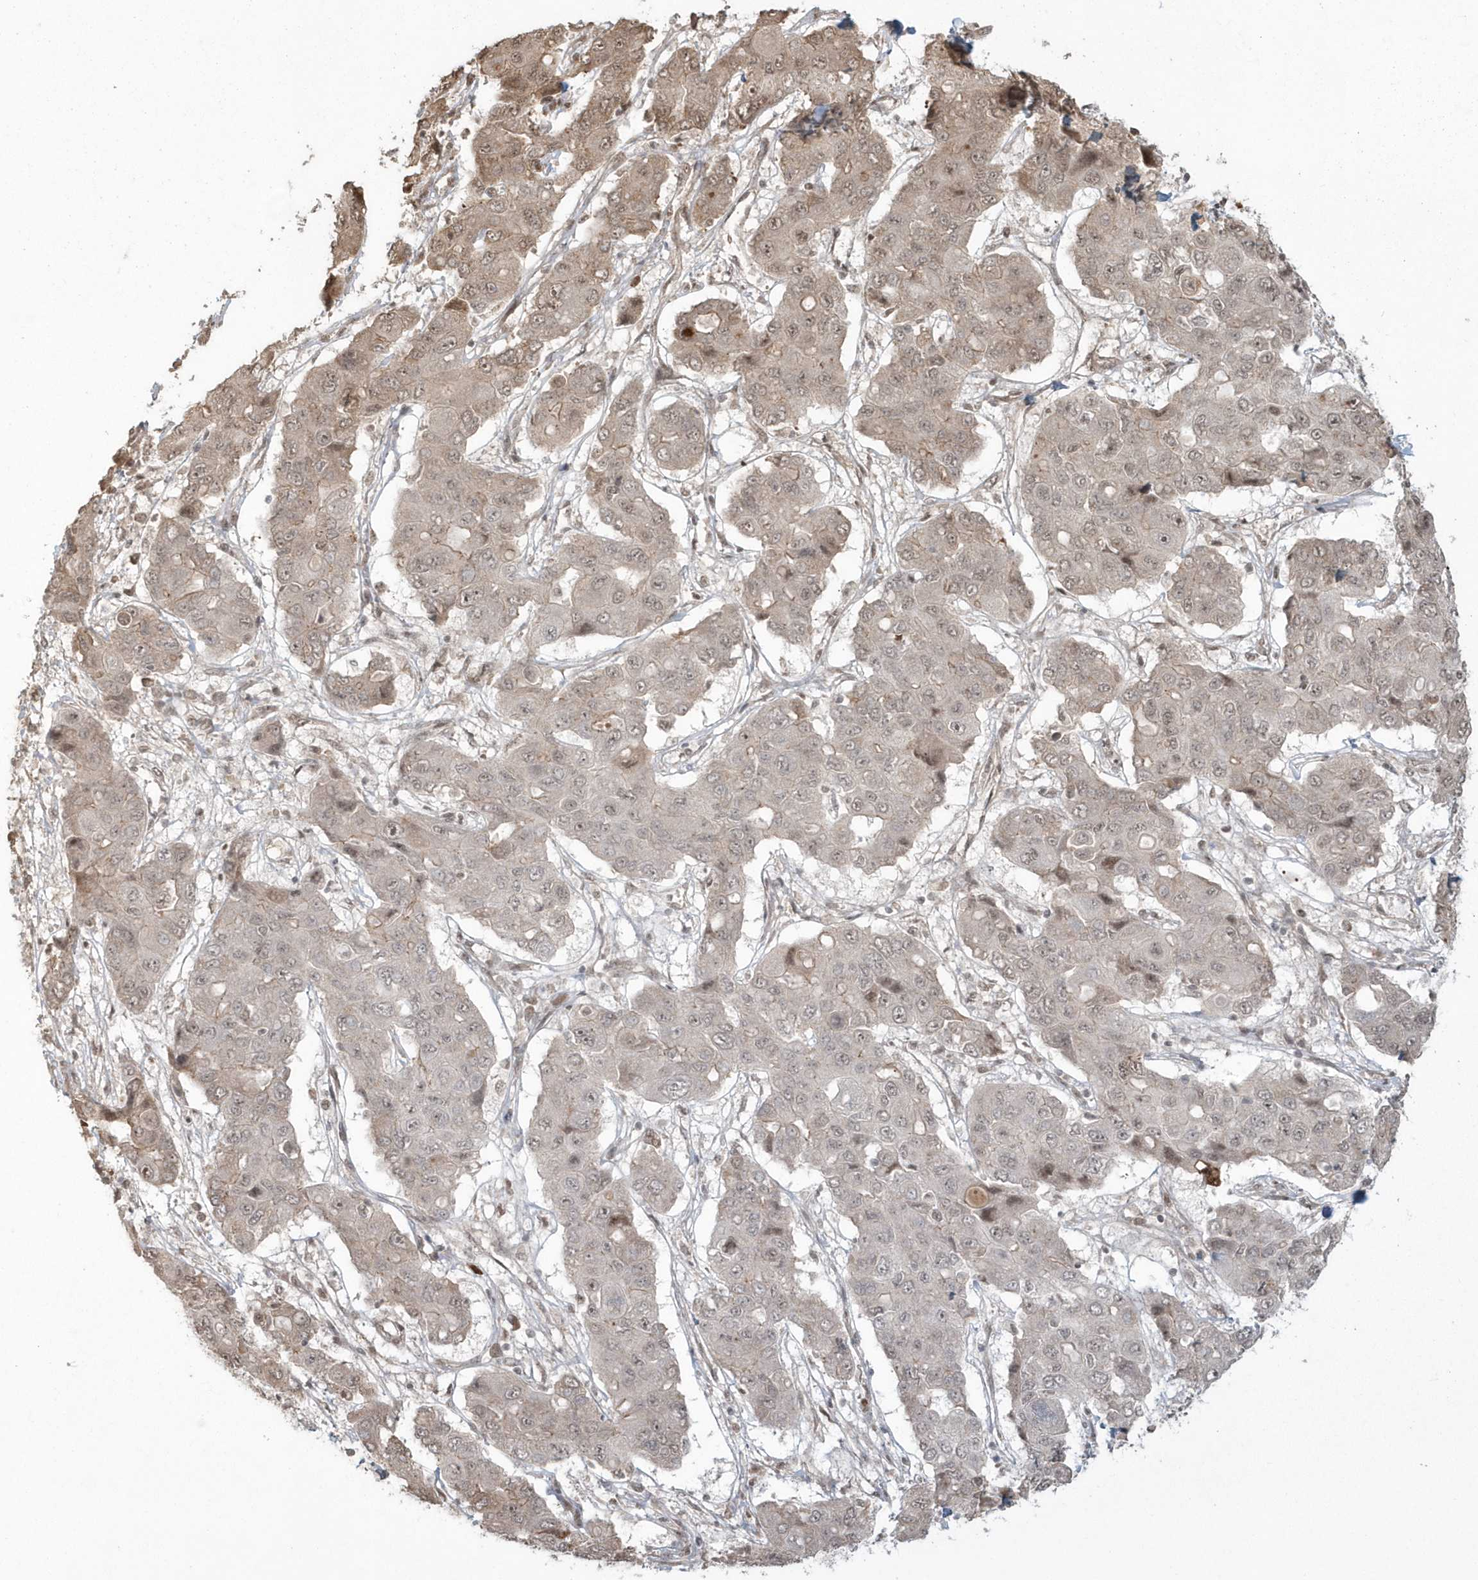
{"staining": {"intensity": "weak", "quantity": "<25%", "location": "nuclear"}, "tissue": "liver cancer", "cell_type": "Tumor cells", "image_type": "cancer", "snomed": [{"axis": "morphology", "description": "Cholangiocarcinoma"}, {"axis": "topography", "description": "Liver"}], "caption": "This is a histopathology image of IHC staining of liver cholangiocarcinoma, which shows no positivity in tumor cells.", "gene": "EPB41L4A", "patient": {"sex": "male", "age": 67}}